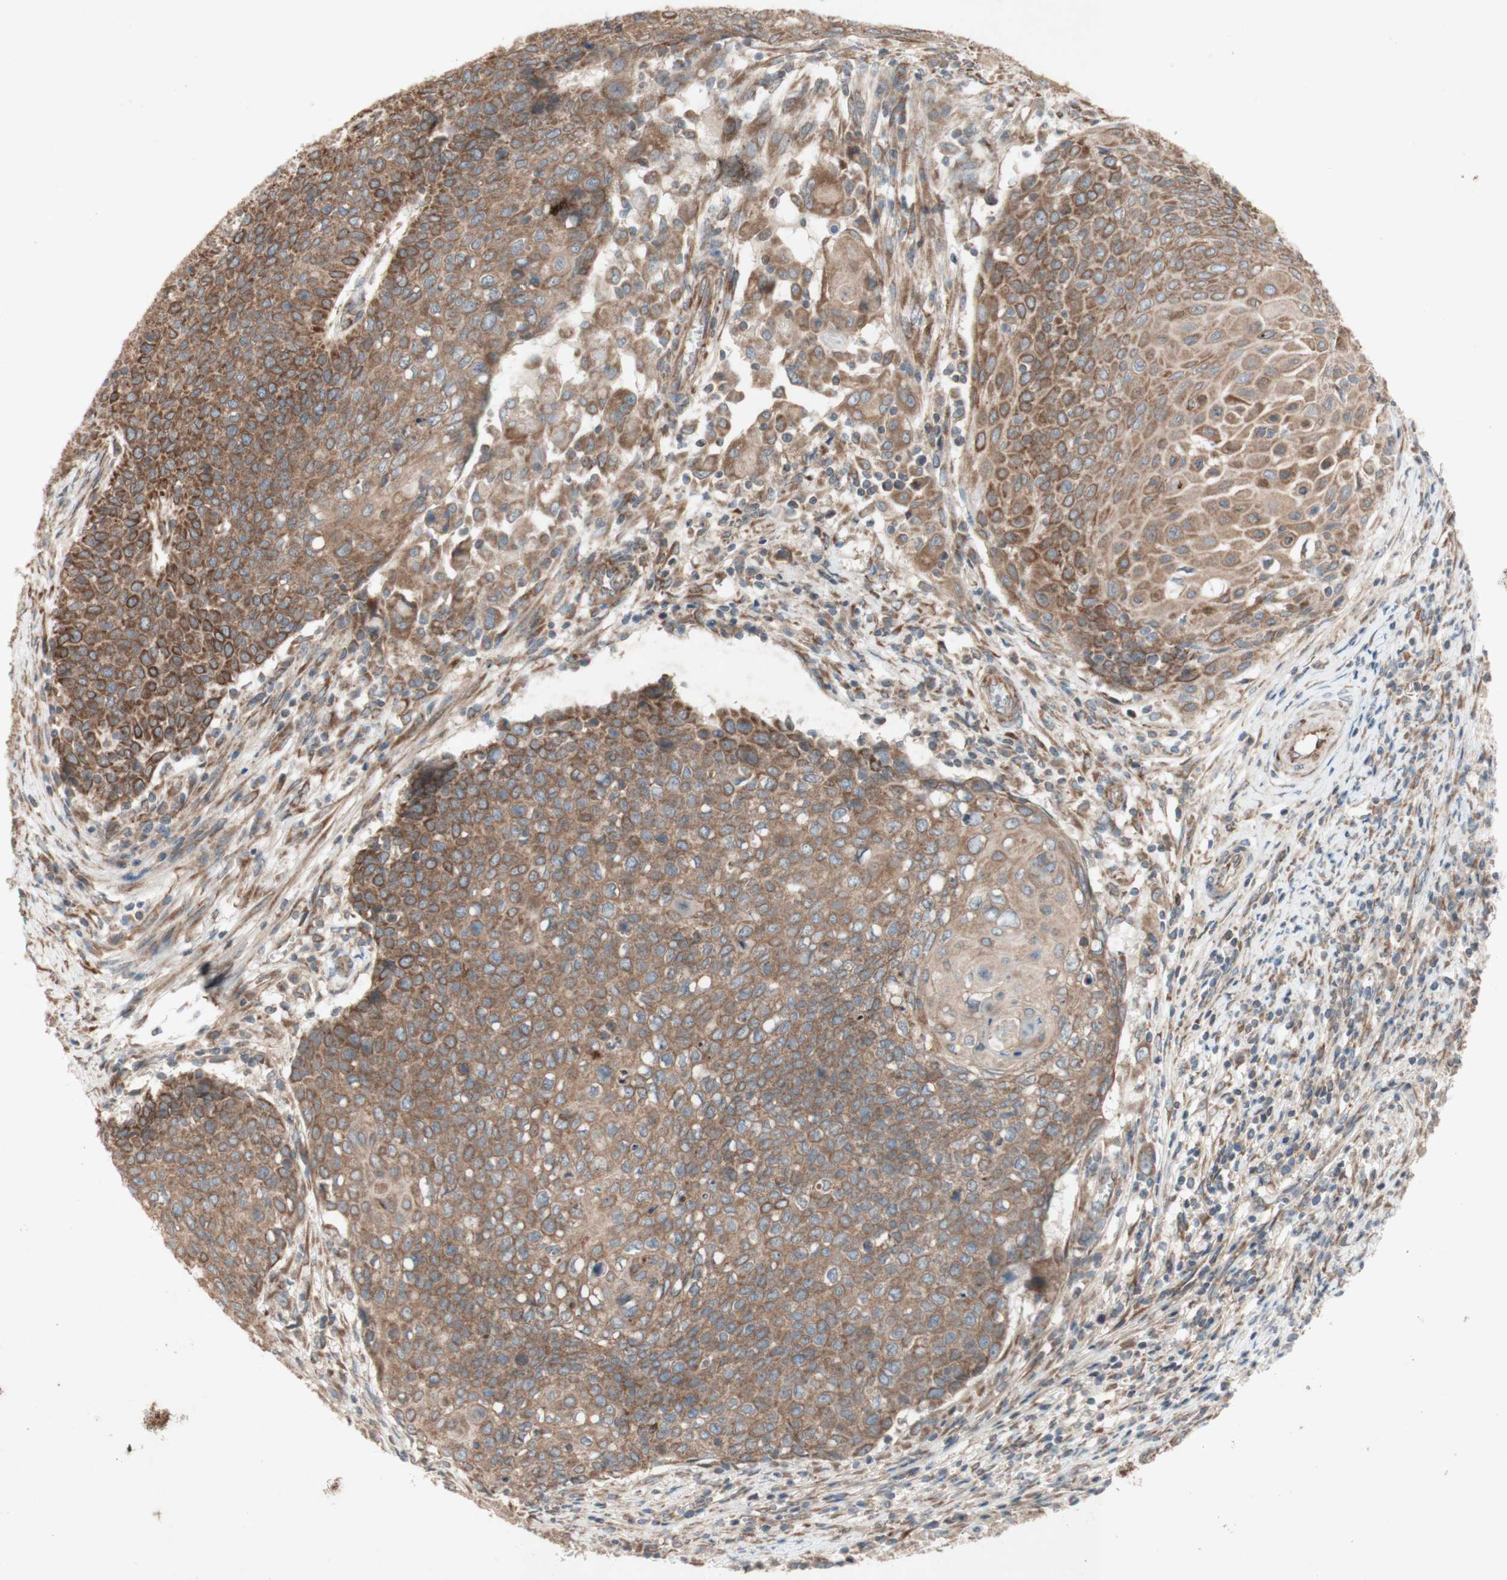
{"staining": {"intensity": "moderate", "quantity": ">75%", "location": "cytoplasmic/membranous"}, "tissue": "cervical cancer", "cell_type": "Tumor cells", "image_type": "cancer", "snomed": [{"axis": "morphology", "description": "Squamous cell carcinoma, NOS"}, {"axis": "topography", "description": "Cervix"}], "caption": "The photomicrograph exhibits immunohistochemical staining of cervical cancer. There is moderate cytoplasmic/membranous expression is seen in approximately >75% of tumor cells. The staining is performed using DAB brown chromogen to label protein expression. The nuclei are counter-stained blue using hematoxylin.", "gene": "SOCS2", "patient": {"sex": "female", "age": 39}}